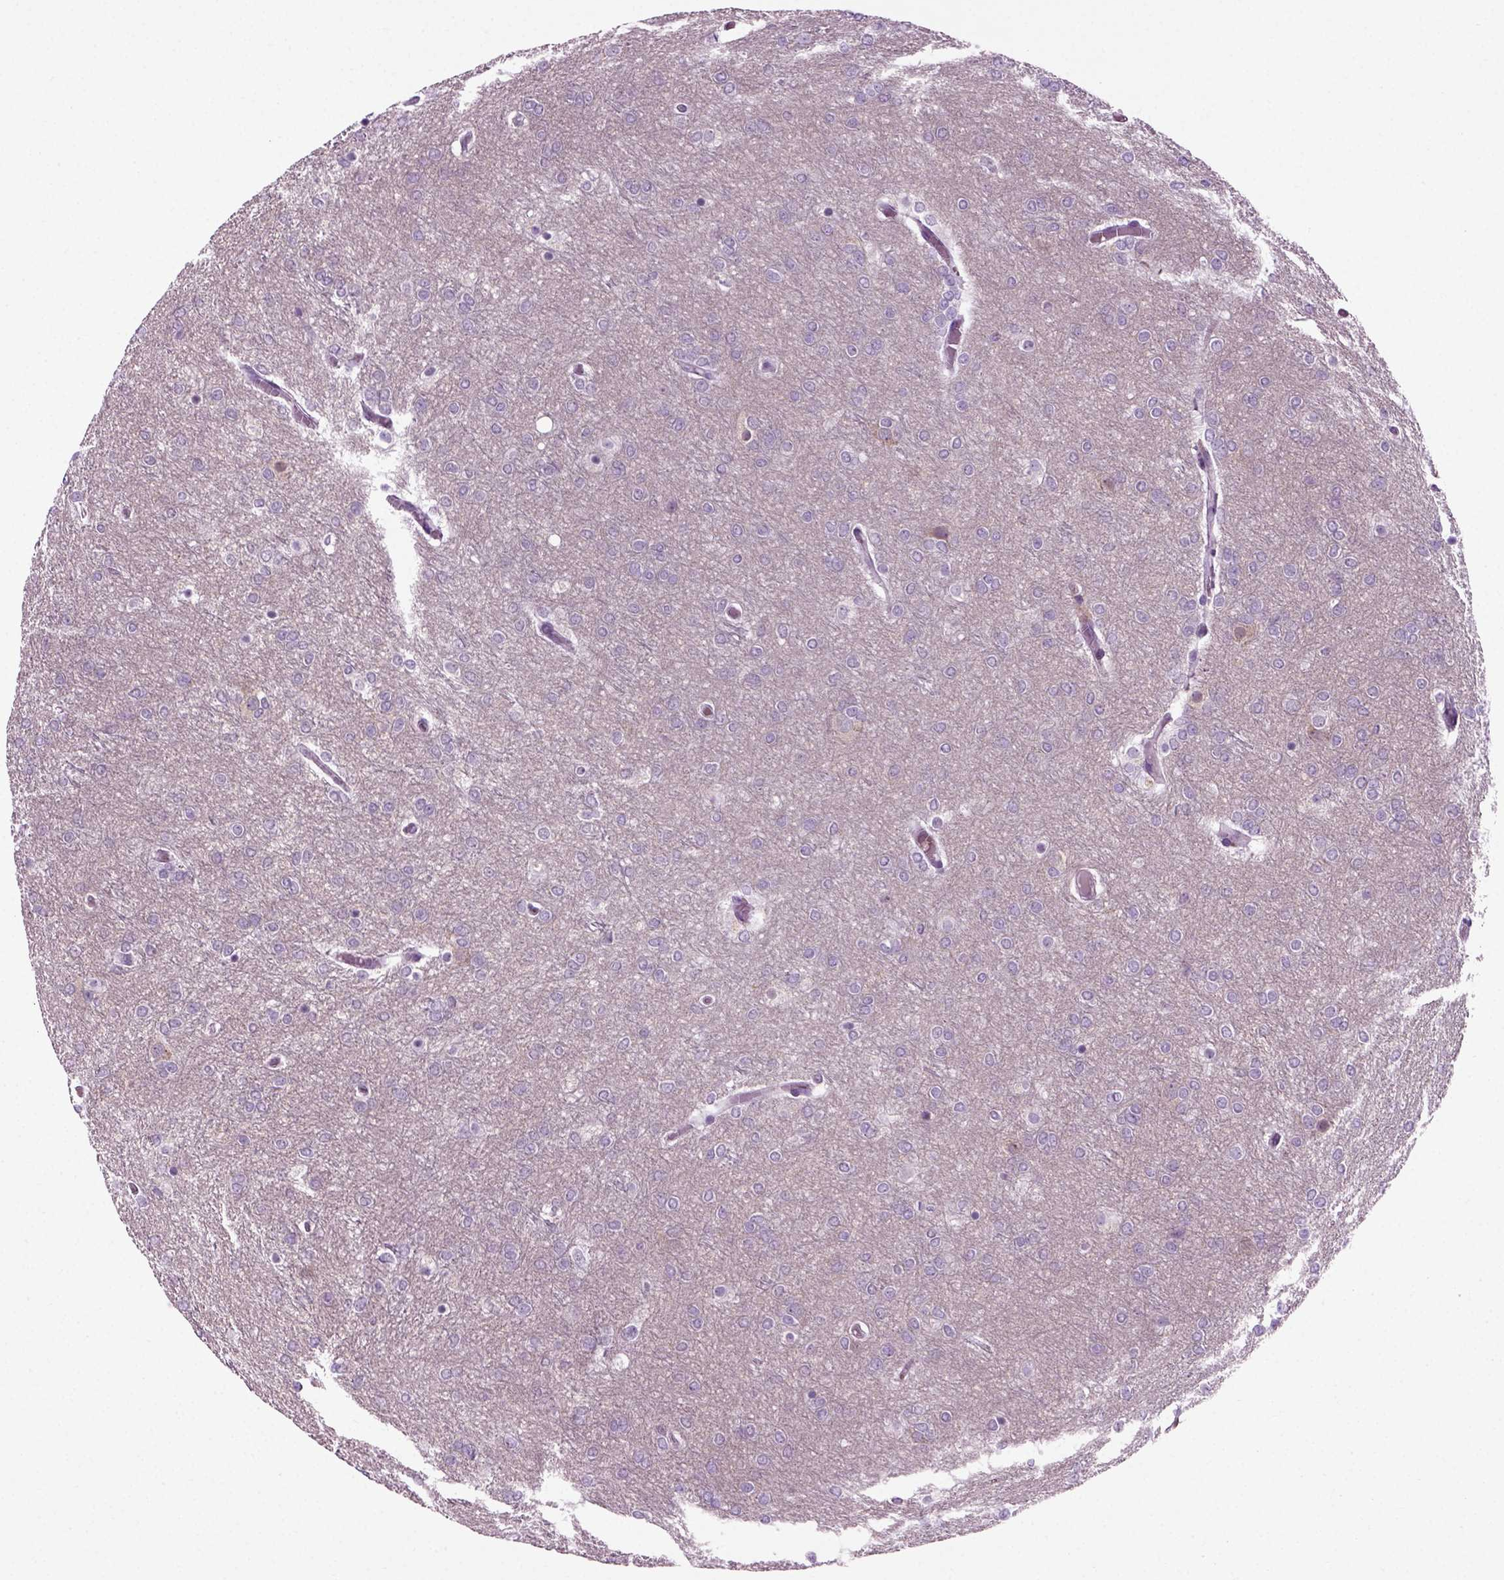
{"staining": {"intensity": "negative", "quantity": "none", "location": "none"}, "tissue": "glioma", "cell_type": "Tumor cells", "image_type": "cancer", "snomed": [{"axis": "morphology", "description": "Glioma, malignant, High grade"}, {"axis": "topography", "description": "Brain"}], "caption": "IHC of glioma demonstrates no positivity in tumor cells.", "gene": "ZC2HC1C", "patient": {"sex": "female", "age": 61}}